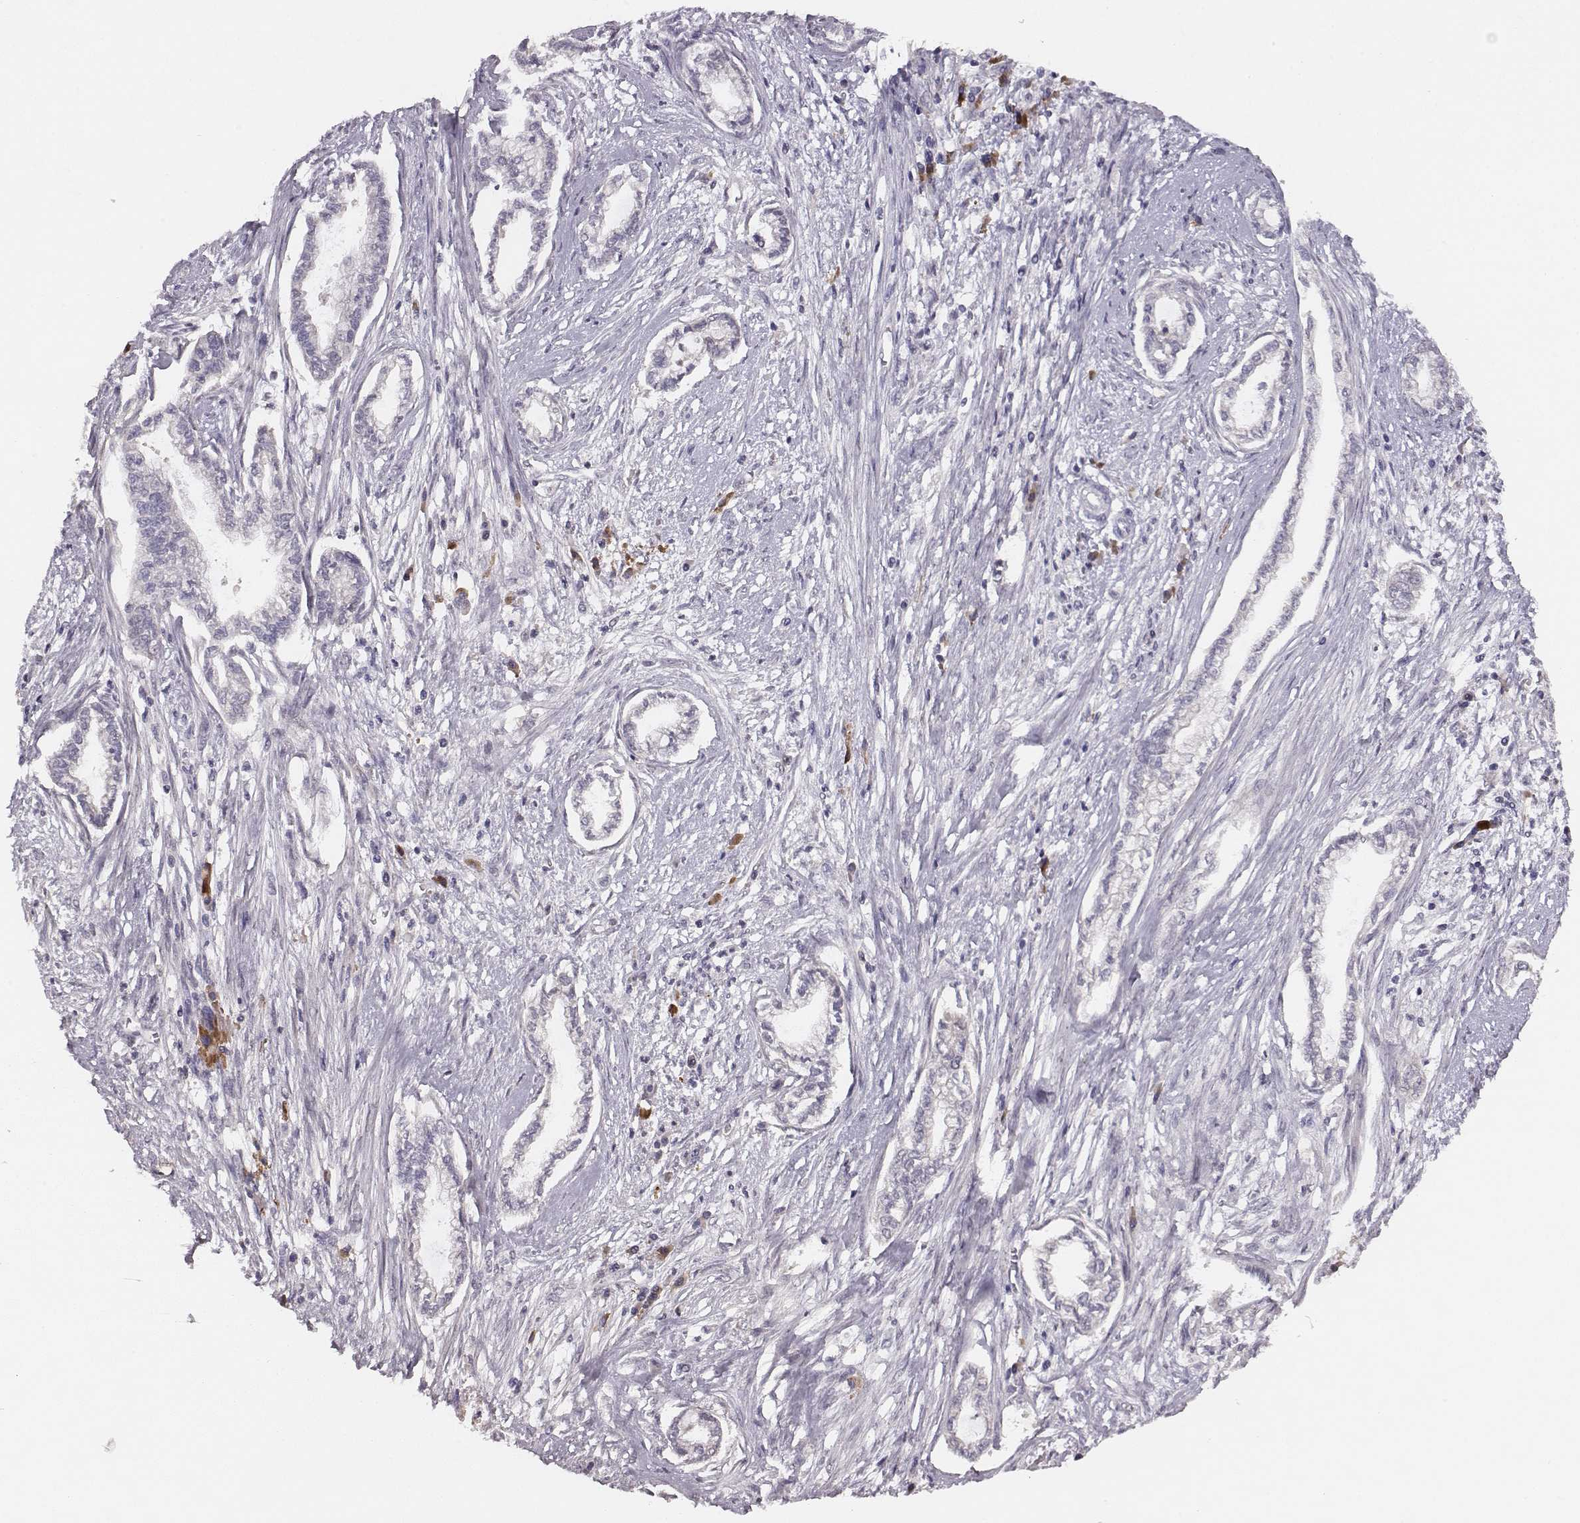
{"staining": {"intensity": "negative", "quantity": "none", "location": "none"}, "tissue": "cervical cancer", "cell_type": "Tumor cells", "image_type": "cancer", "snomed": [{"axis": "morphology", "description": "Adenocarcinoma, NOS"}, {"axis": "topography", "description": "Cervix"}], "caption": "Immunohistochemistry of cervical cancer (adenocarcinoma) exhibits no staining in tumor cells. (Stains: DAB immunohistochemistry (IHC) with hematoxylin counter stain, Microscopy: brightfield microscopy at high magnification).", "gene": "SLC22A6", "patient": {"sex": "female", "age": 62}}